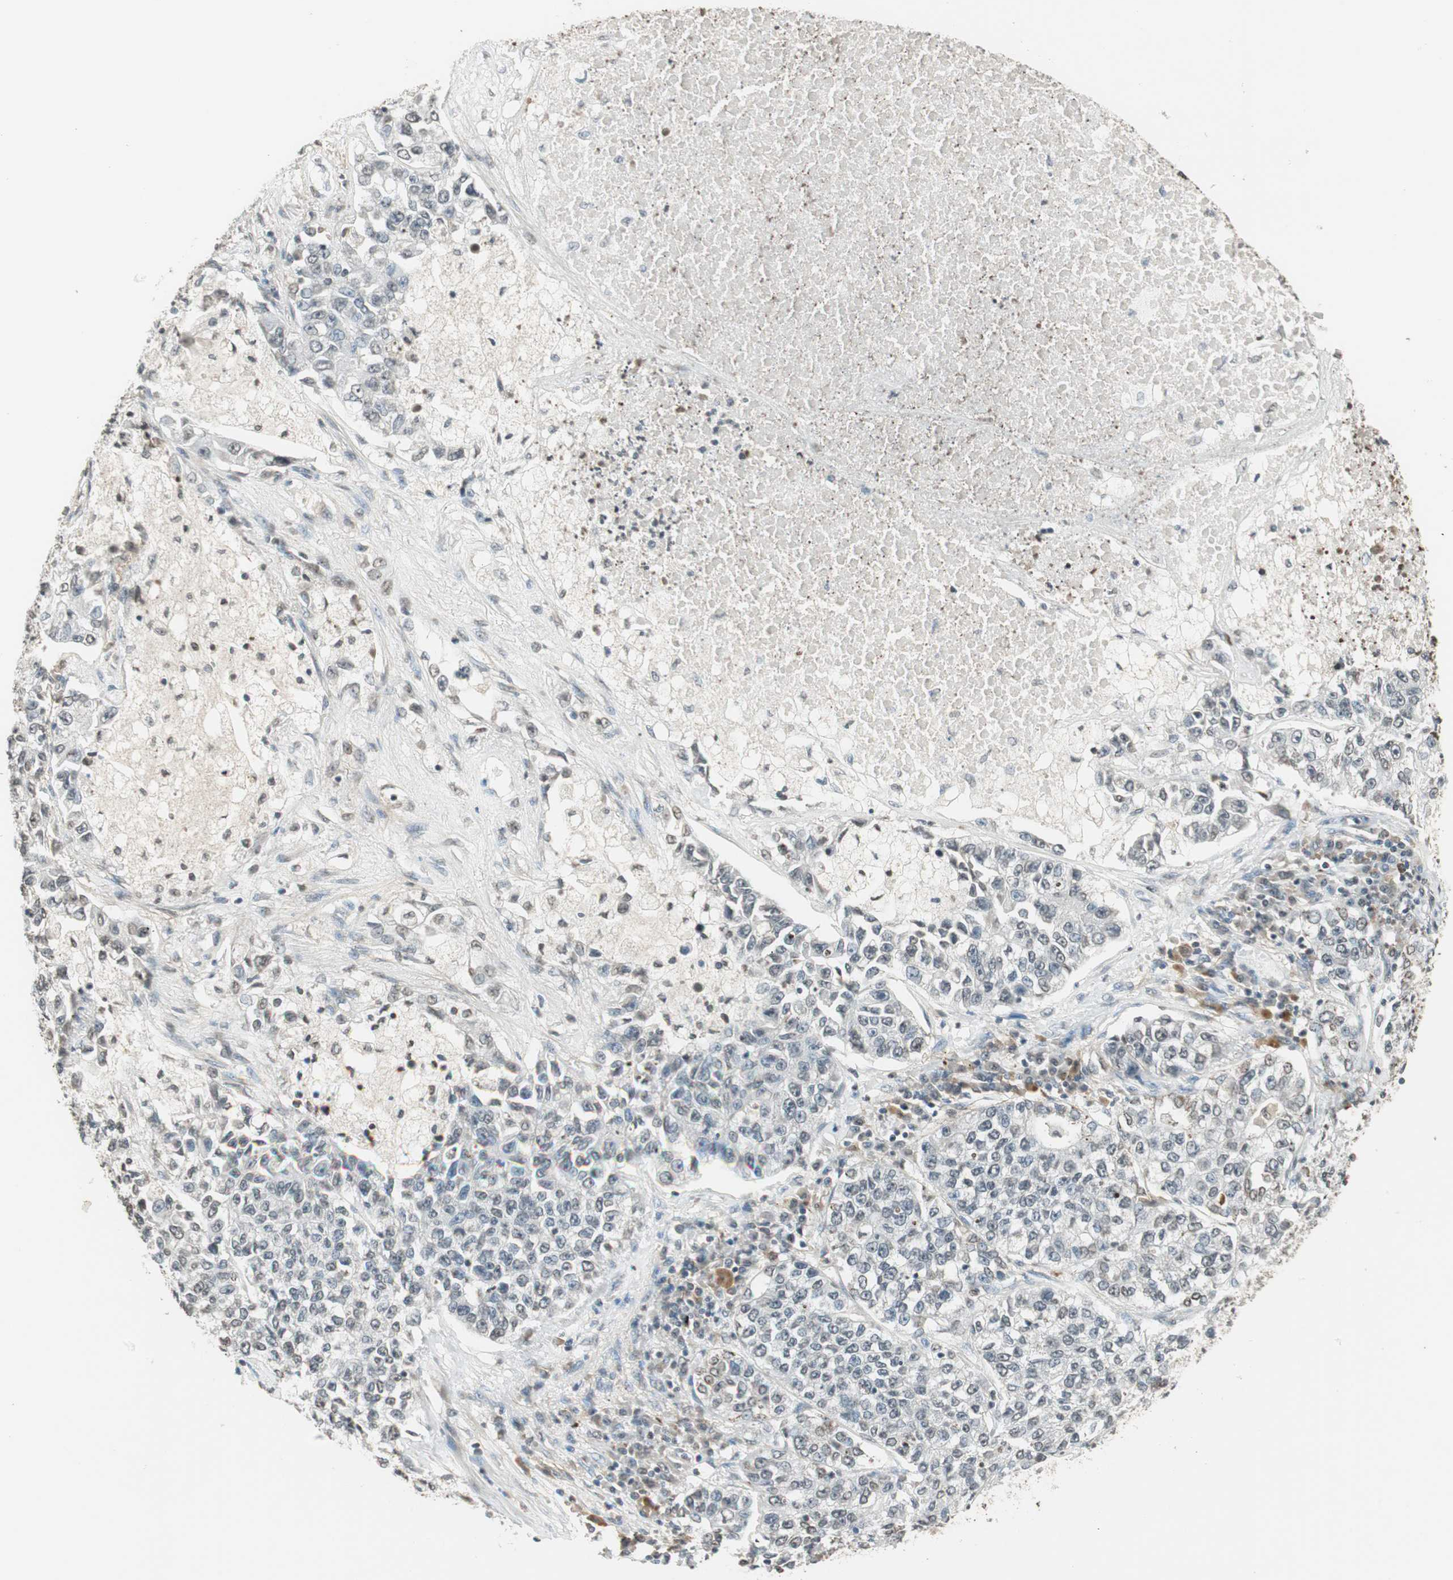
{"staining": {"intensity": "negative", "quantity": "none", "location": "none"}, "tissue": "lung cancer", "cell_type": "Tumor cells", "image_type": "cancer", "snomed": [{"axis": "morphology", "description": "Adenocarcinoma, NOS"}, {"axis": "topography", "description": "Lung"}], "caption": "Immunohistochemical staining of human lung cancer (adenocarcinoma) exhibits no significant positivity in tumor cells.", "gene": "PRELID1", "patient": {"sex": "male", "age": 49}}